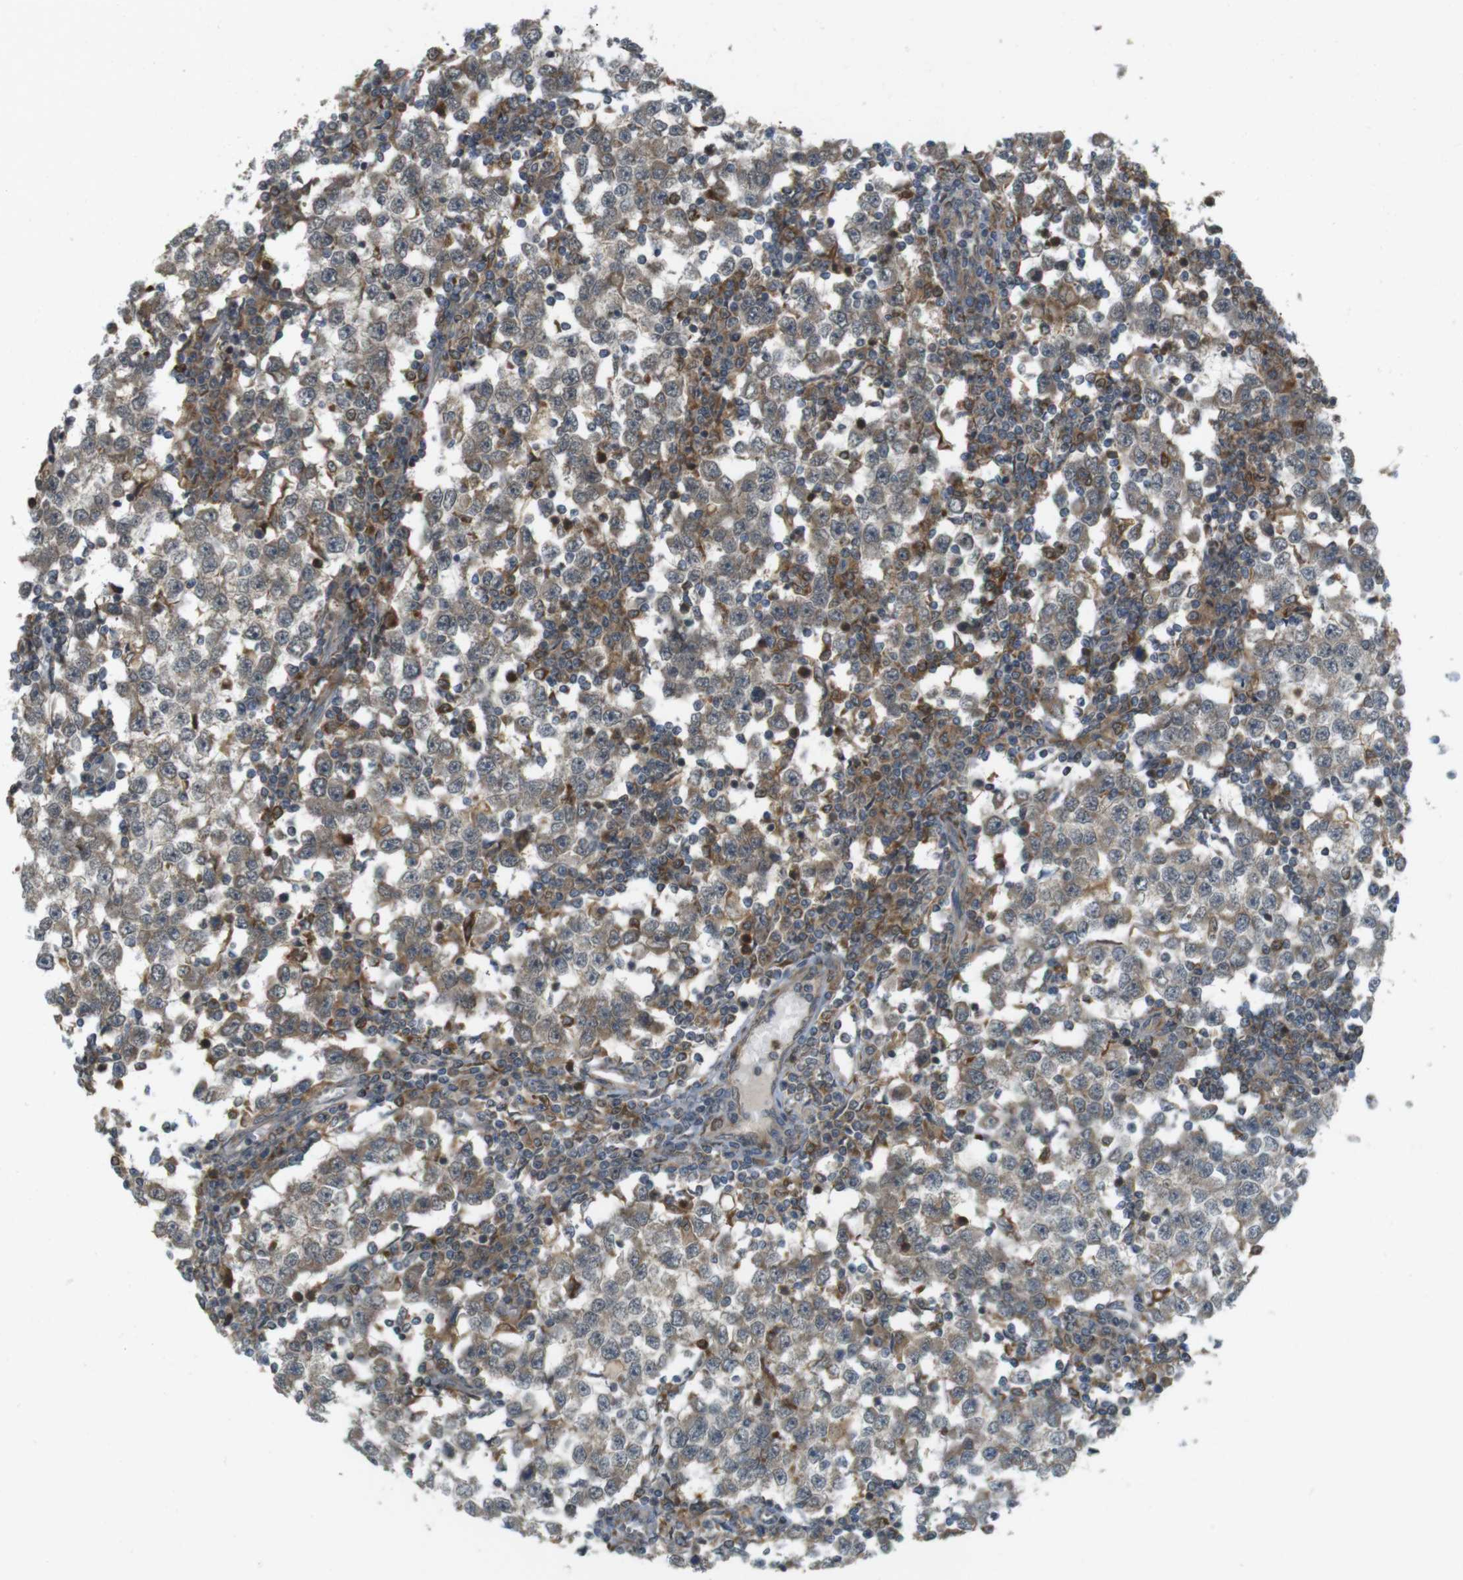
{"staining": {"intensity": "moderate", "quantity": "25%-75%", "location": "cytoplasmic/membranous"}, "tissue": "testis cancer", "cell_type": "Tumor cells", "image_type": "cancer", "snomed": [{"axis": "morphology", "description": "Seminoma, NOS"}, {"axis": "topography", "description": "Testis"}], "caption": "Protein expression analysis of human testis cancer reveals moderate cytoplasmic/membranous positivity in about 25%-75% of tumor cells.", "gene": "RNF130", "patient": {"sex": "male", "age": 65}}